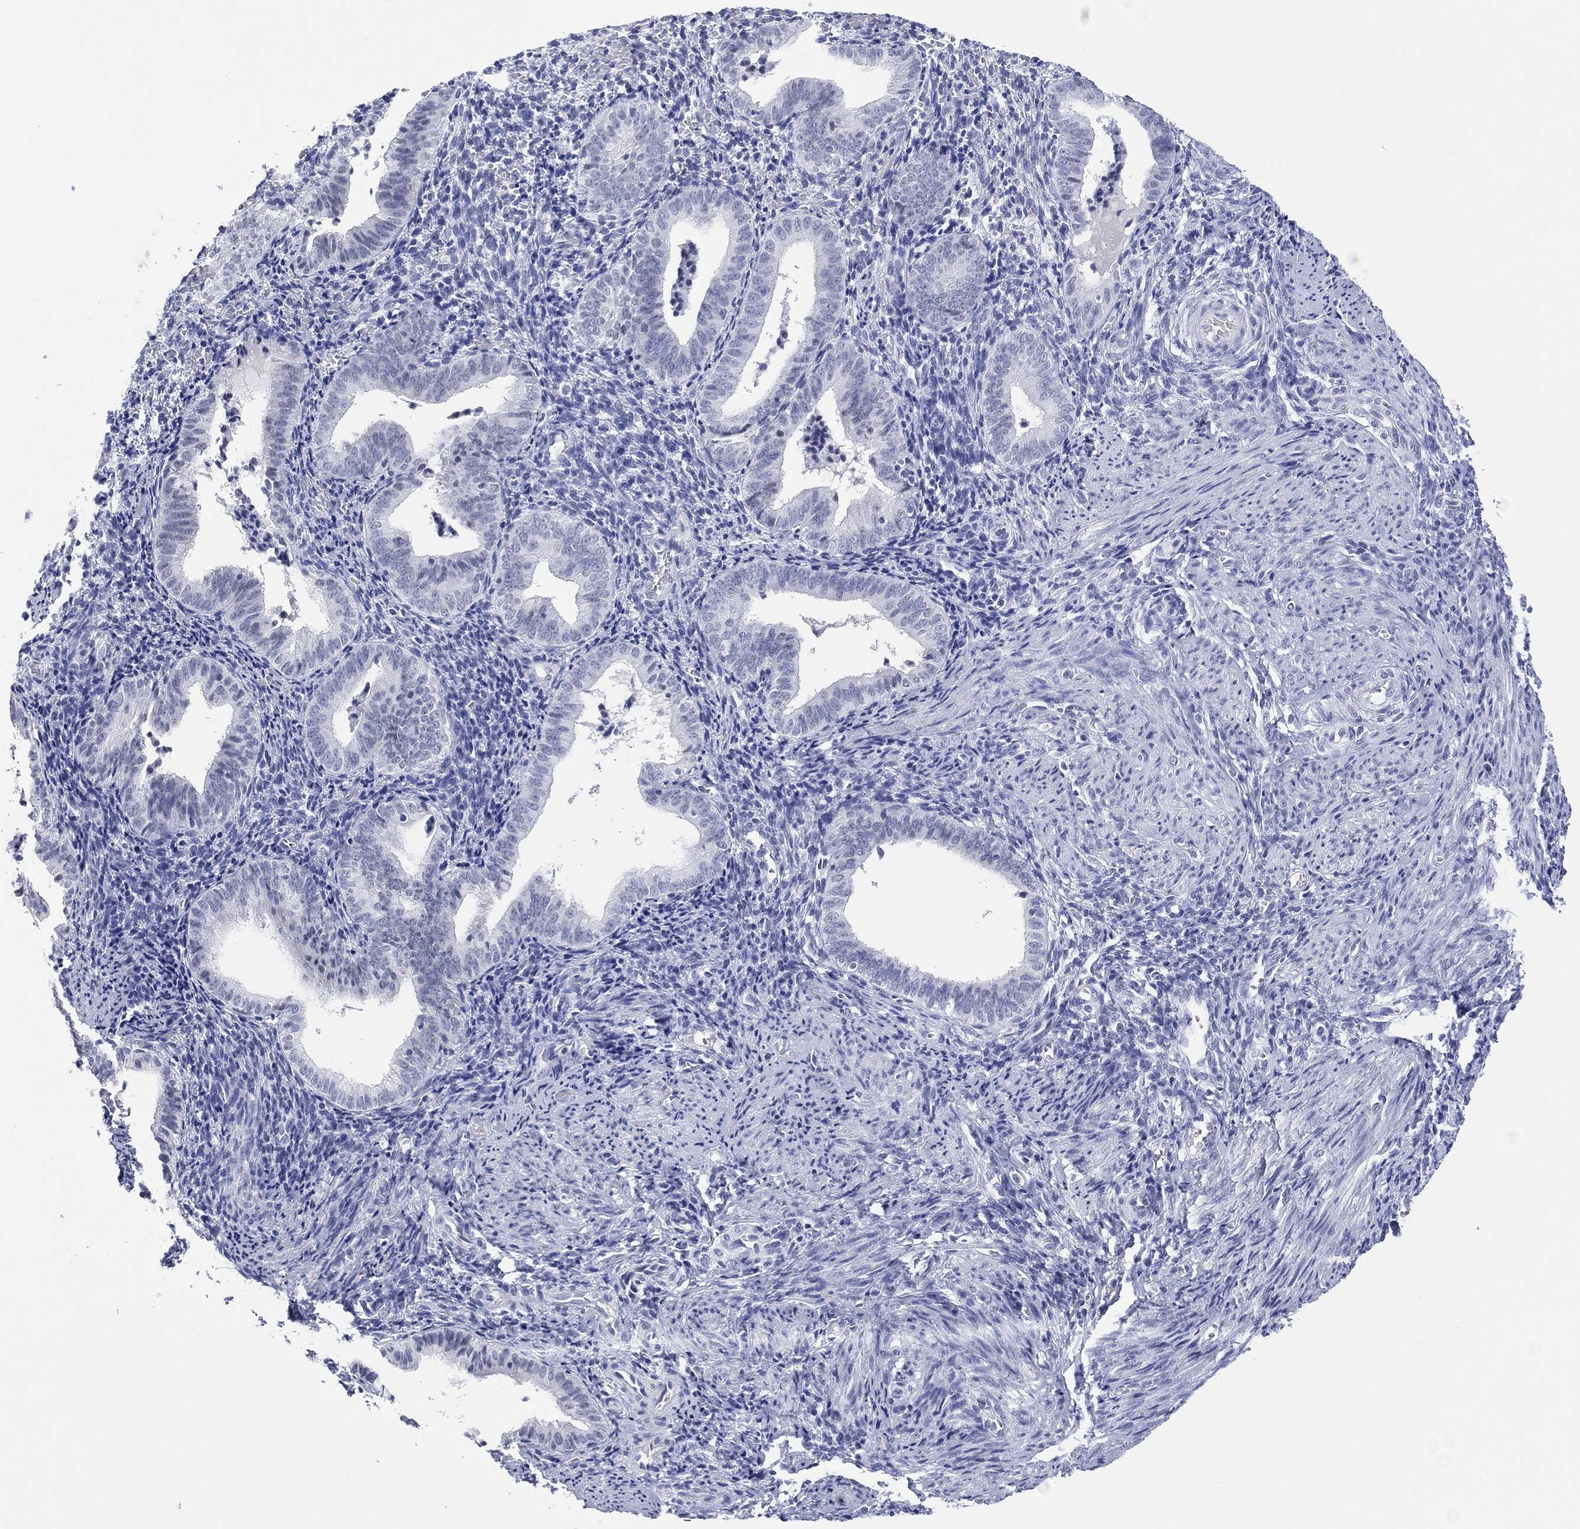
{"staining": {"intensity": "negative", "quantity": "none", "location": "none"}, "tissue": "endometrium", "cell_type": "Cells in endometrial stroma", "image_type": "normal", "snomed": [{"axis": "morphology", "description": "Normal tissue, NOS"}, {"axis": "topography", "description": "Endometrium"}], "caption": "IHC photomicrograph of unremarkable endometrium: human endometrium stained with DAB reveals no significant protein expression in cells in endometrial stroma. The staining was performed using DAB to visualize the protein expression in brown, while the nuclei were stained in blue with hematoxylin (Magnification: 20x).", "gene": "UTF1", "patient": {"sex": "female", "age": 42}}